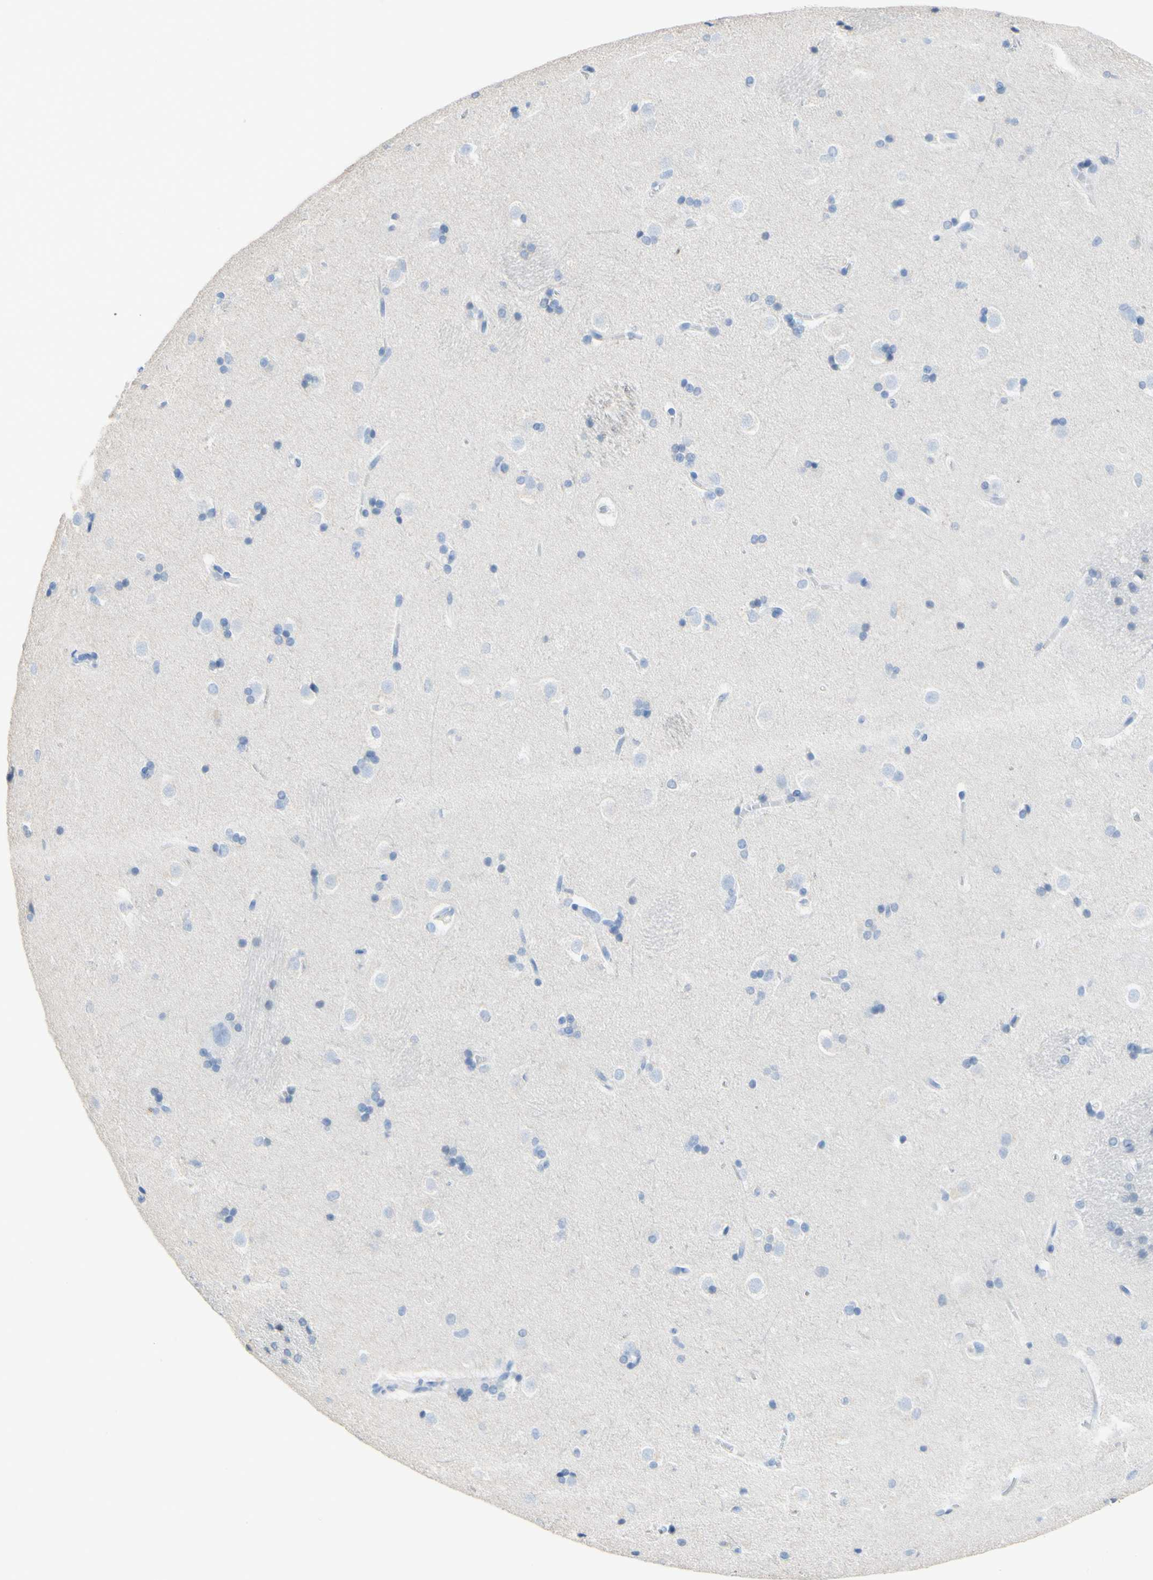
{"staining": {"intensity": "negative", "quantity": "none", "location": "none"}, "tissue": "caudate", "cell_type": "Glial cells", "image_type": "normal", "snomed": [{"axis": "morphology", "description": "Normal tissue, NOS"}, {"axis": "topography", "description": "Lateral ventricle wall"}], "caption": "Immunohistochemistry histopathology image of unremarkable caudate: human caudate stained with DAB (3,3'-diaminobenzidine) reveals no significant protein positivity in glial cells.", "gene": "DSC2", "patient": {"sex": "female", "age": 19}}